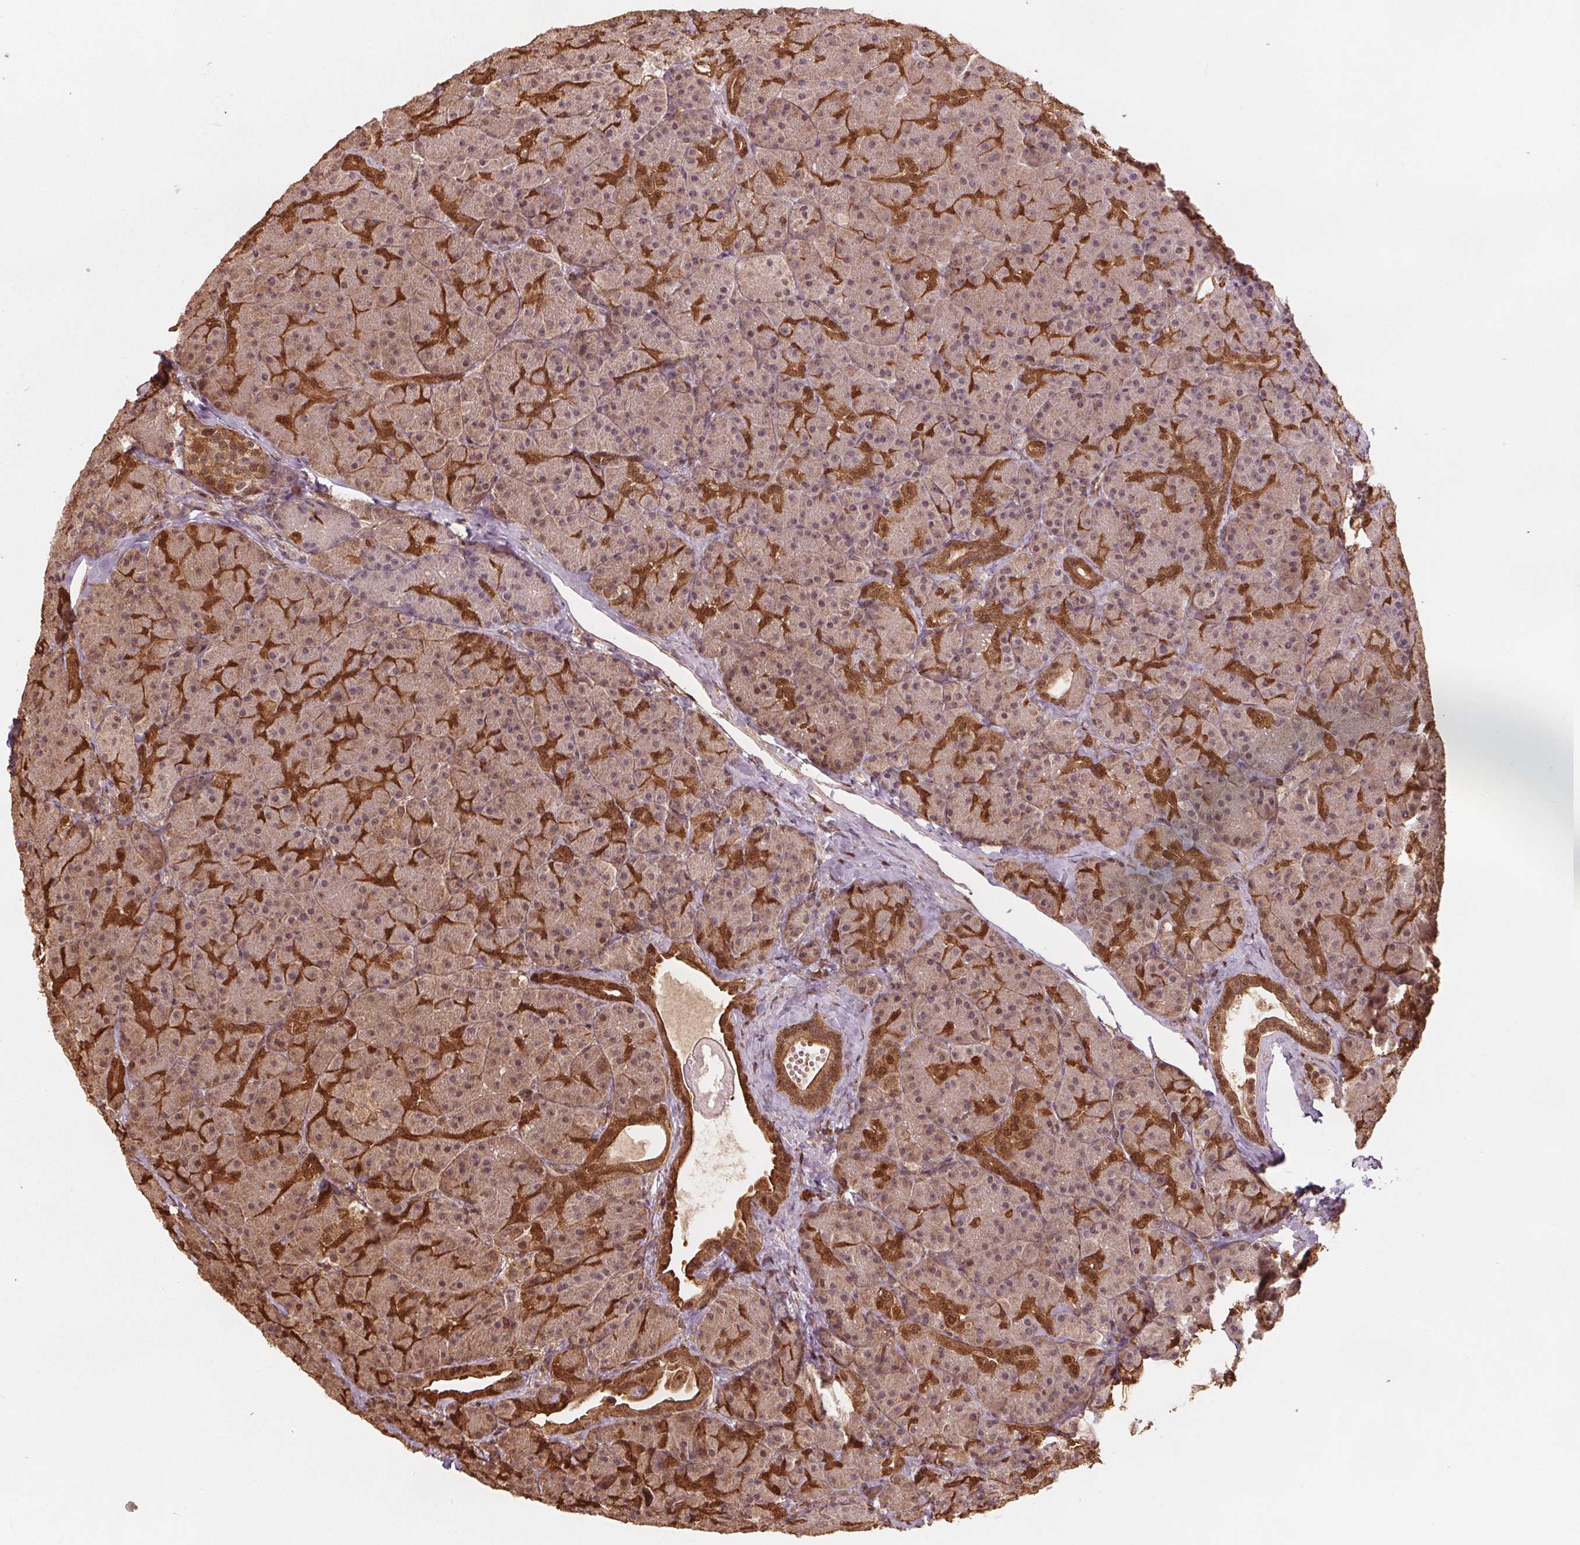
{"staining": {"intensity": "strong", "quantity": "25%-75%", "location": "cytoplasmic/membranous"}, "tissue": "pancreas", "cell_type": "Exocrine glandular cells", "image_type": "normal", "snomed": [{"axis": "morphology", "description": "Normal tissue, NOS"}, {"axis": "topography", "description": "Pancreas"}], "caption": "Immunohistochemical staining of benign human pancreas shows high levels of strong cytoplasmic/membranous staining in about 25%-75% of exocrine glandular cells. (brown staining indicates protein expression, while blue staining denotes nuclei).", "gene": "ENO1", "patient": {"sex": "male", "age": 57}}